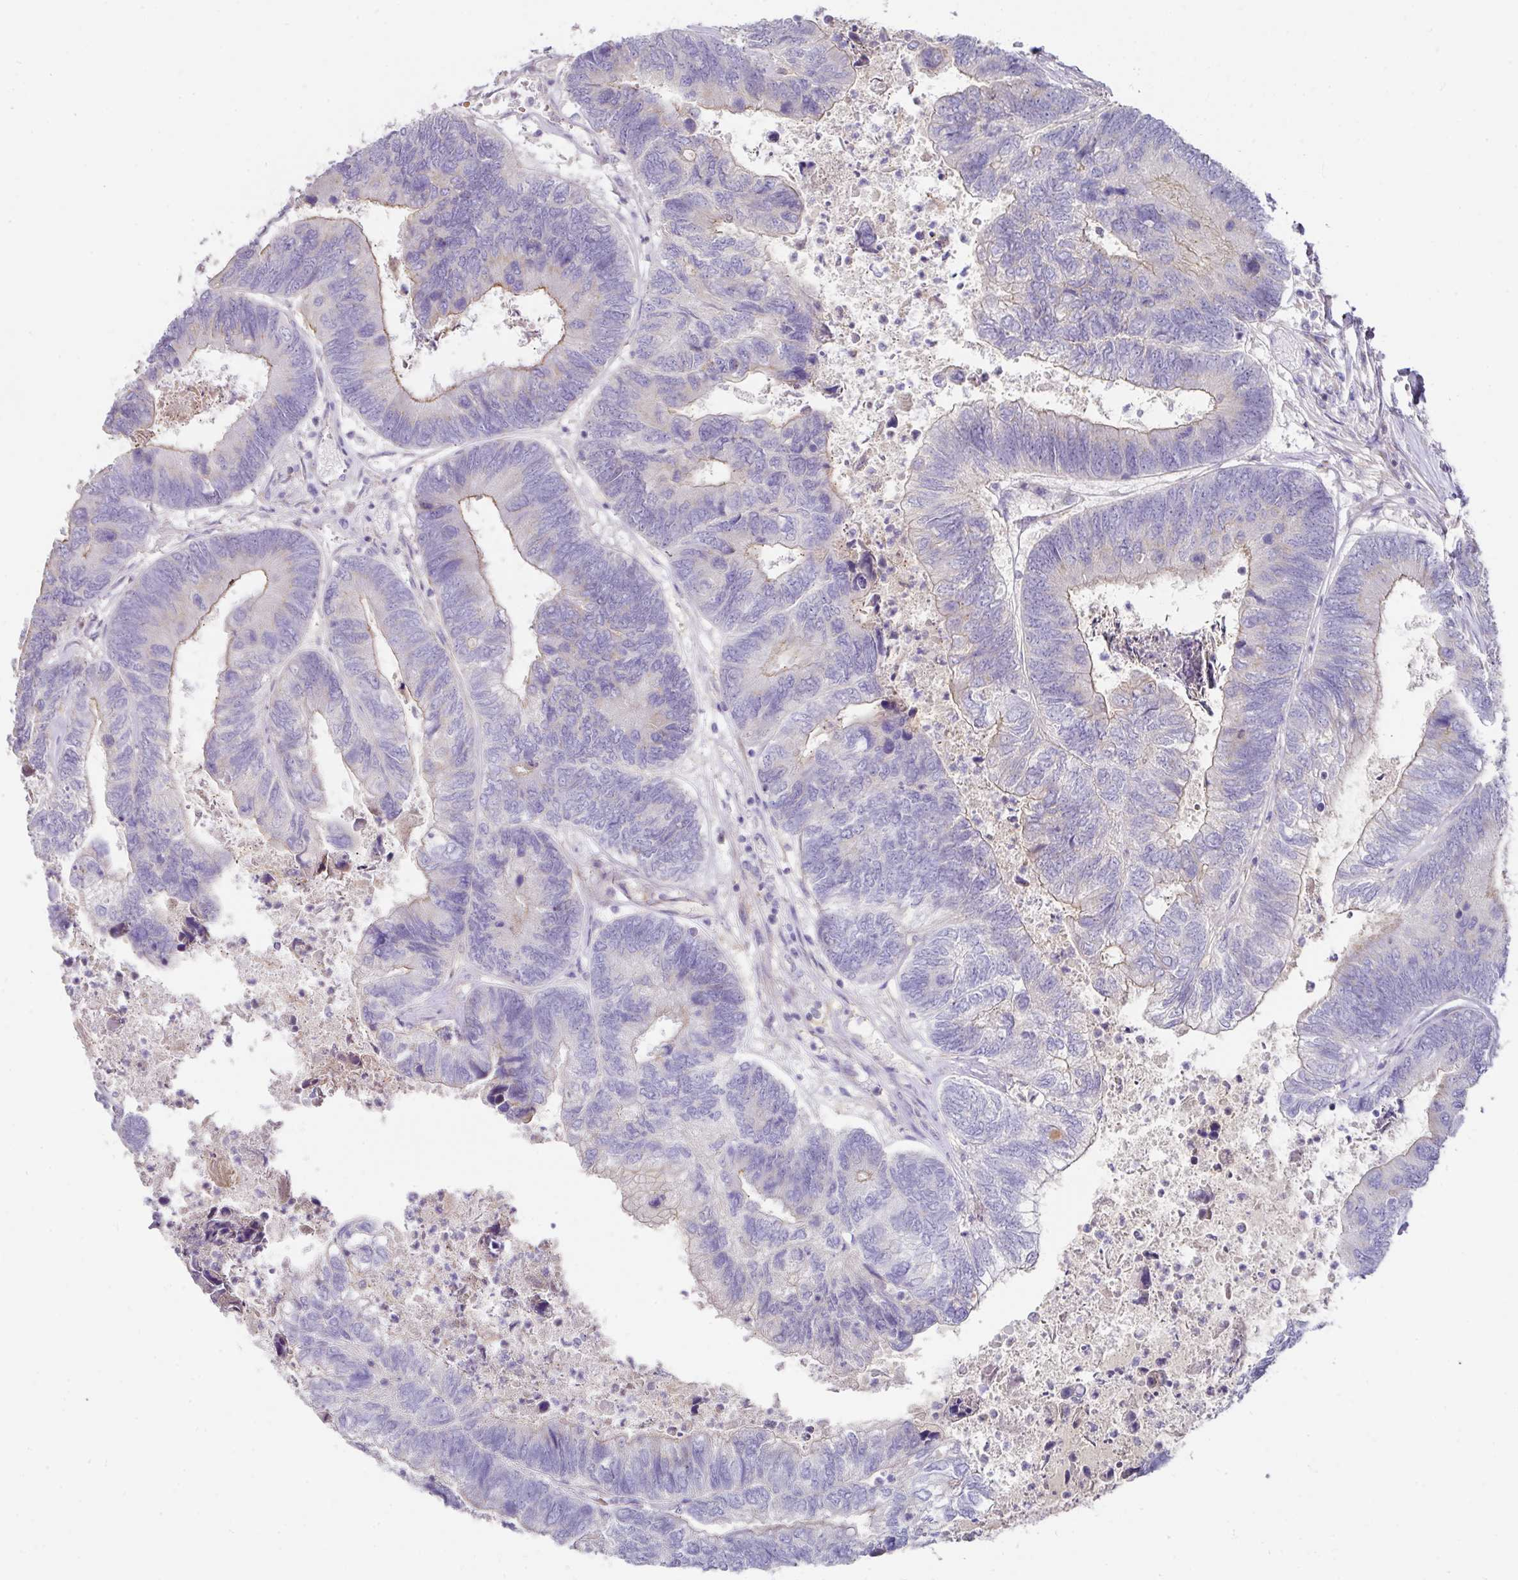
{"staining": {"intensity": "weak", "quantity": "<25%", "location": "cytoplasmic/membranous"}, "tissue": "colorectal cancer", "cell_type": "Tumor cells", "image_type": "cancer", "snomed": [{"axis": "morphology", "description": "Adenocarcinoma, NOS"}, {"axis": "topography", "description": "Colon"}], "caption": "This micrograph is of colorectal adenocarcinoma stained with IHC to label a protein in brown with the nuclei are counter-stained blue. There is no expression in tumor cells.", "gene": "TARM1", "patient": {"sex": "female", "age": 67}}